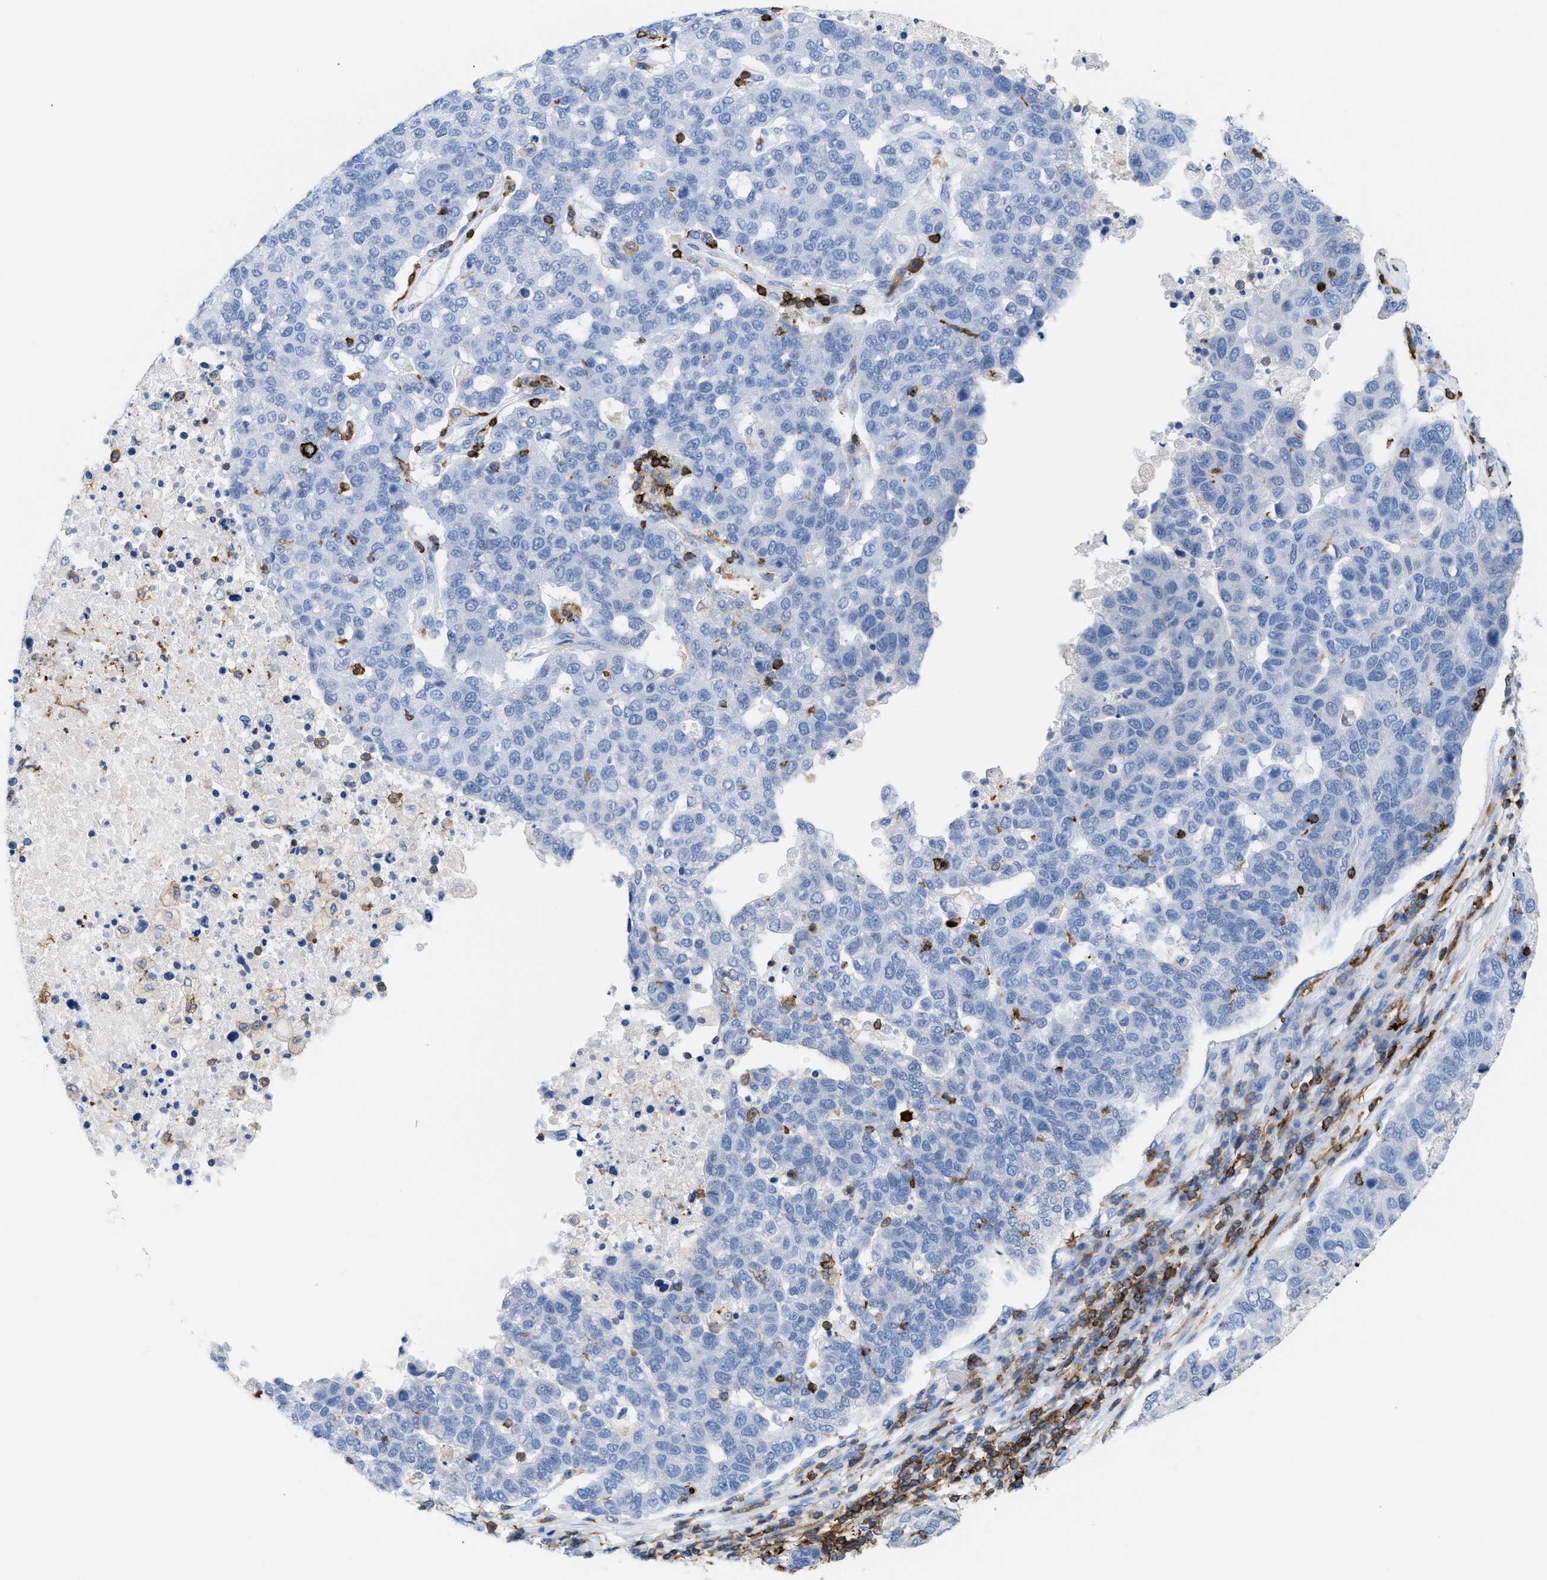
{"staining": {"intensity": "negative", "quantity": "none", "location": "none"}, "tissue": "pancreatic cancer", "cell_type": "Tumor cells", "image_type": "cancer", "snomed": [{"axis": "morphology", "description": "Adenocarcinoma, NOS"}, {"axis": "topography", "description": "Pancreas"}], "caption": "Tumor cells are negative for brown protein staining in pancreatic cancer (adenocarcinoma).", "gene": "LCP1", "patient": {"sex": "female", "age": 61}}